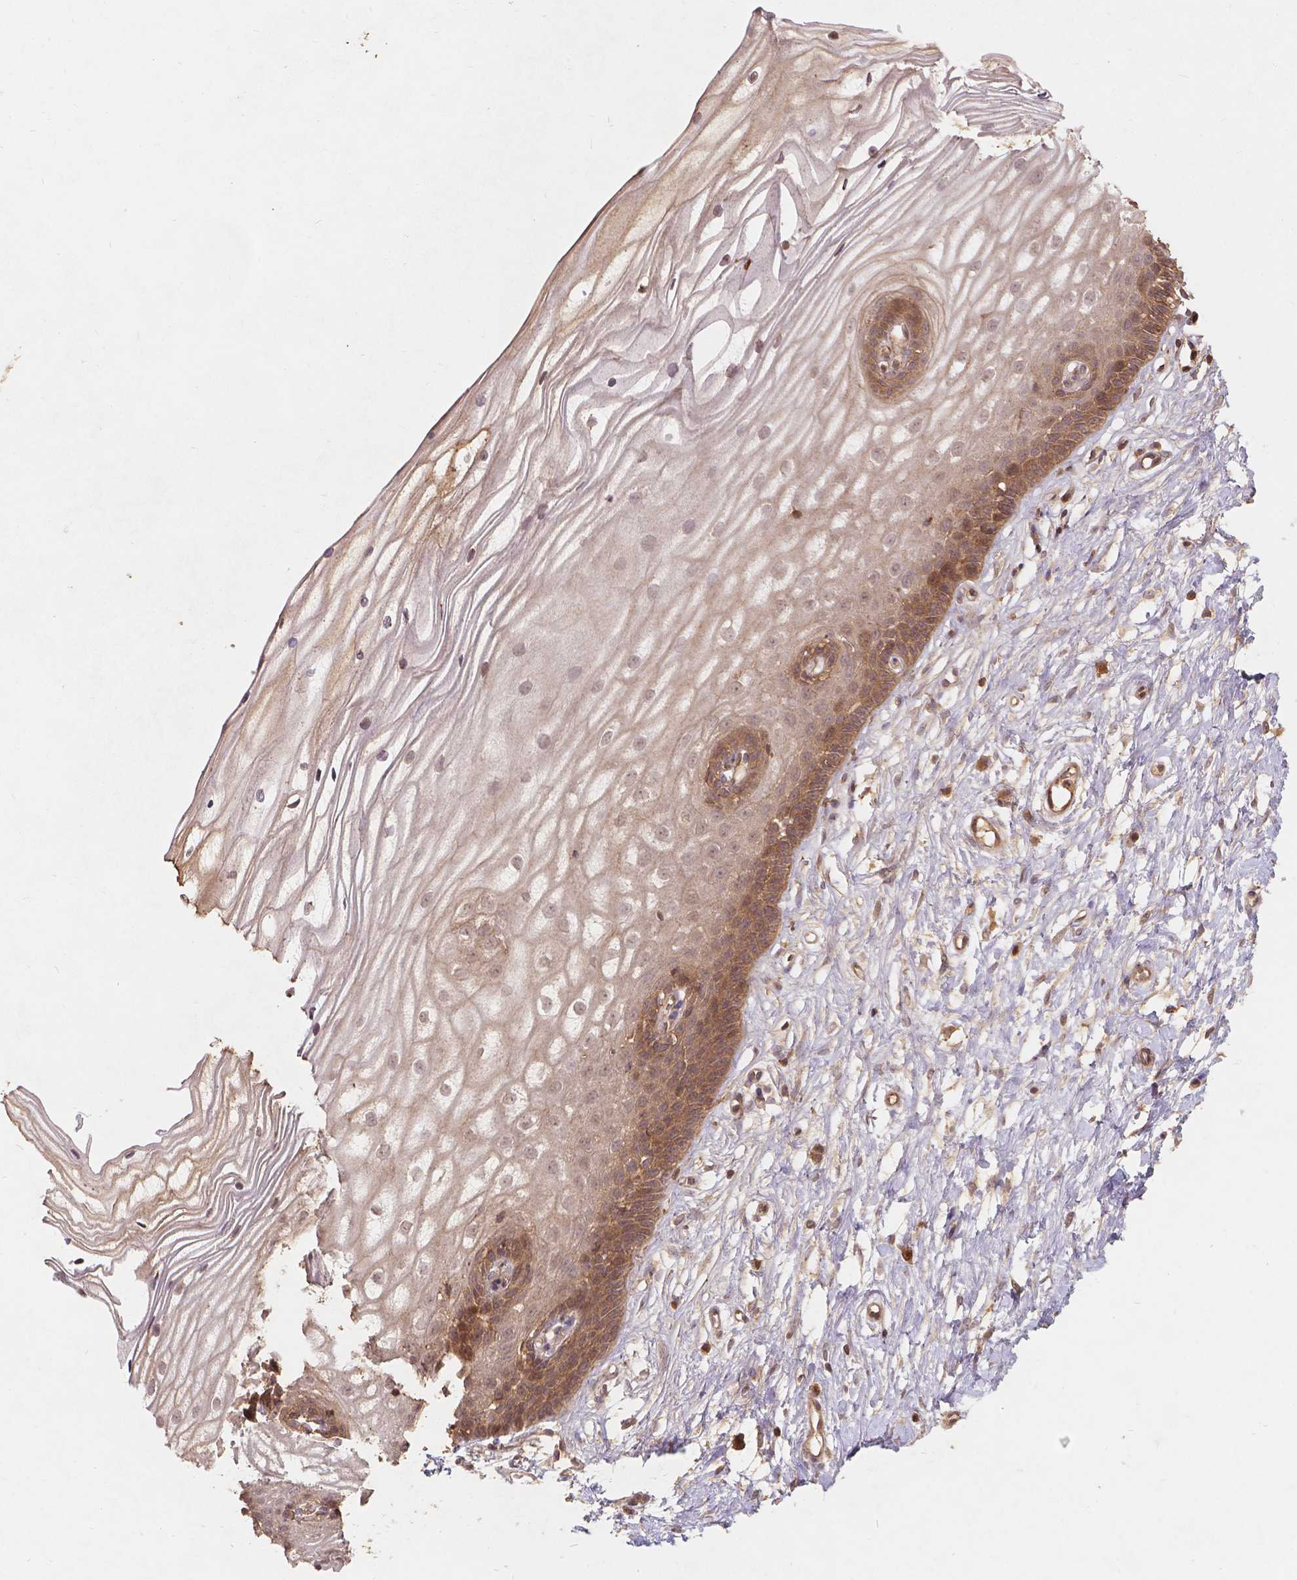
{"staining": {"intensity": "moderate", "quantity": ">75%", "location": "cytoplasmic/membranous"}, "tissue": "cervix", "cell_type": "Glandular cells", "image_type": "normal", "snomed": [{"axis": "morphology", "description": "Normal tissue, NOS"}, {"axis": "topography", "description": "Cervix"}], "caption": "Protein expression by immunohistochemistry reveals moderate cytoplasmic/membranous staining in about >75% of glandular cells in benign cervix.", "gene": "XPR1", "patient": {"sex": "female", "age": 40}}